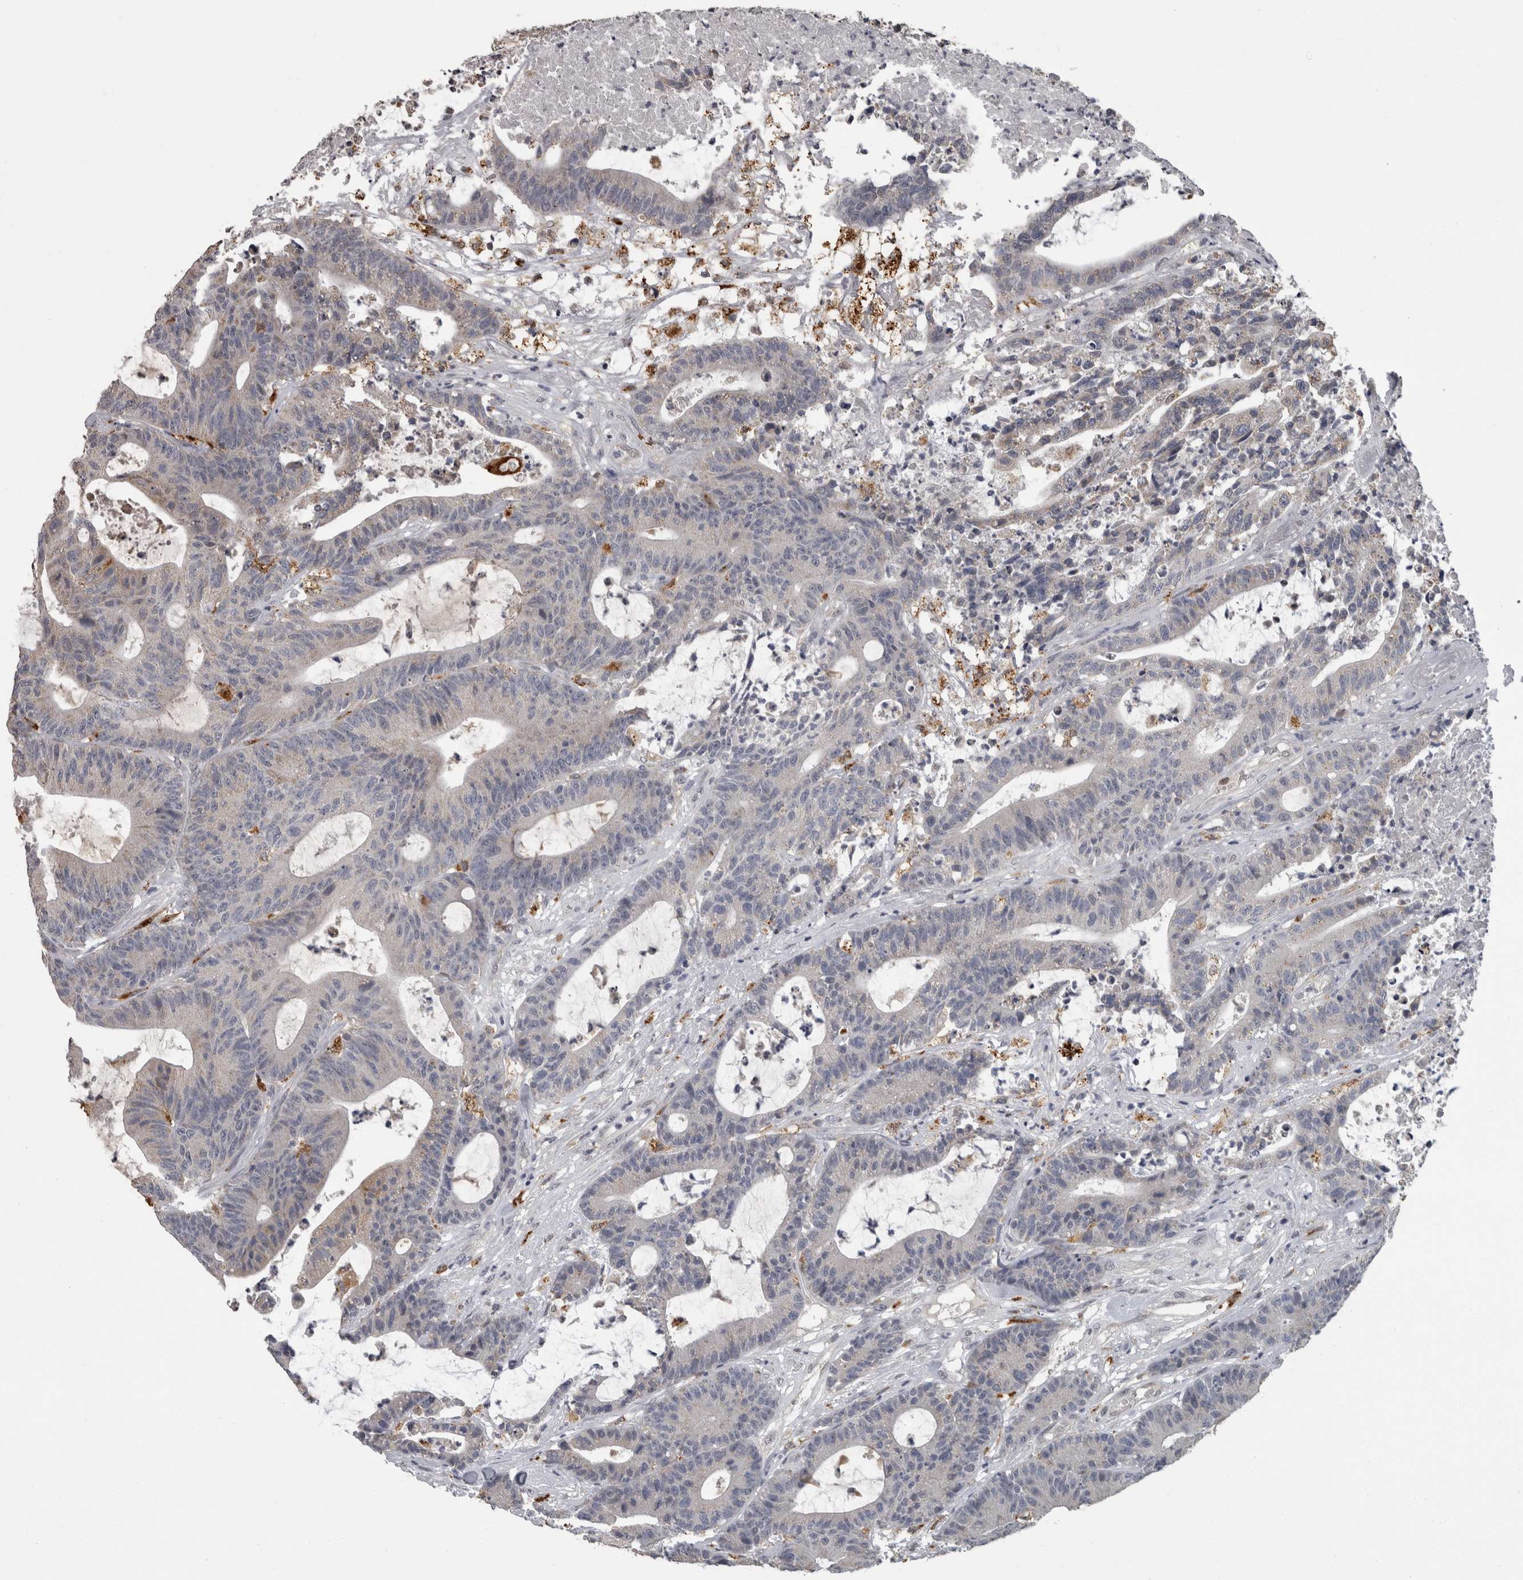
{"staining": {"intensity": "negative", "quantity": "none", "location": "none"}, "tissue": "colorectal cancer", "cell_type": "Tumor cells", "image_type": "cancer", "snomed": [{"axis": "morphology", "description": "Adenocarcinoma, NOS"}, {"axis": "topography", "description": "Colon"}], "caption": "There is no significant expression in tumor cells of colorectal adenocarcinoma.", "gene": "NAAA", "patient": {"sex": "female", "age": 84}}